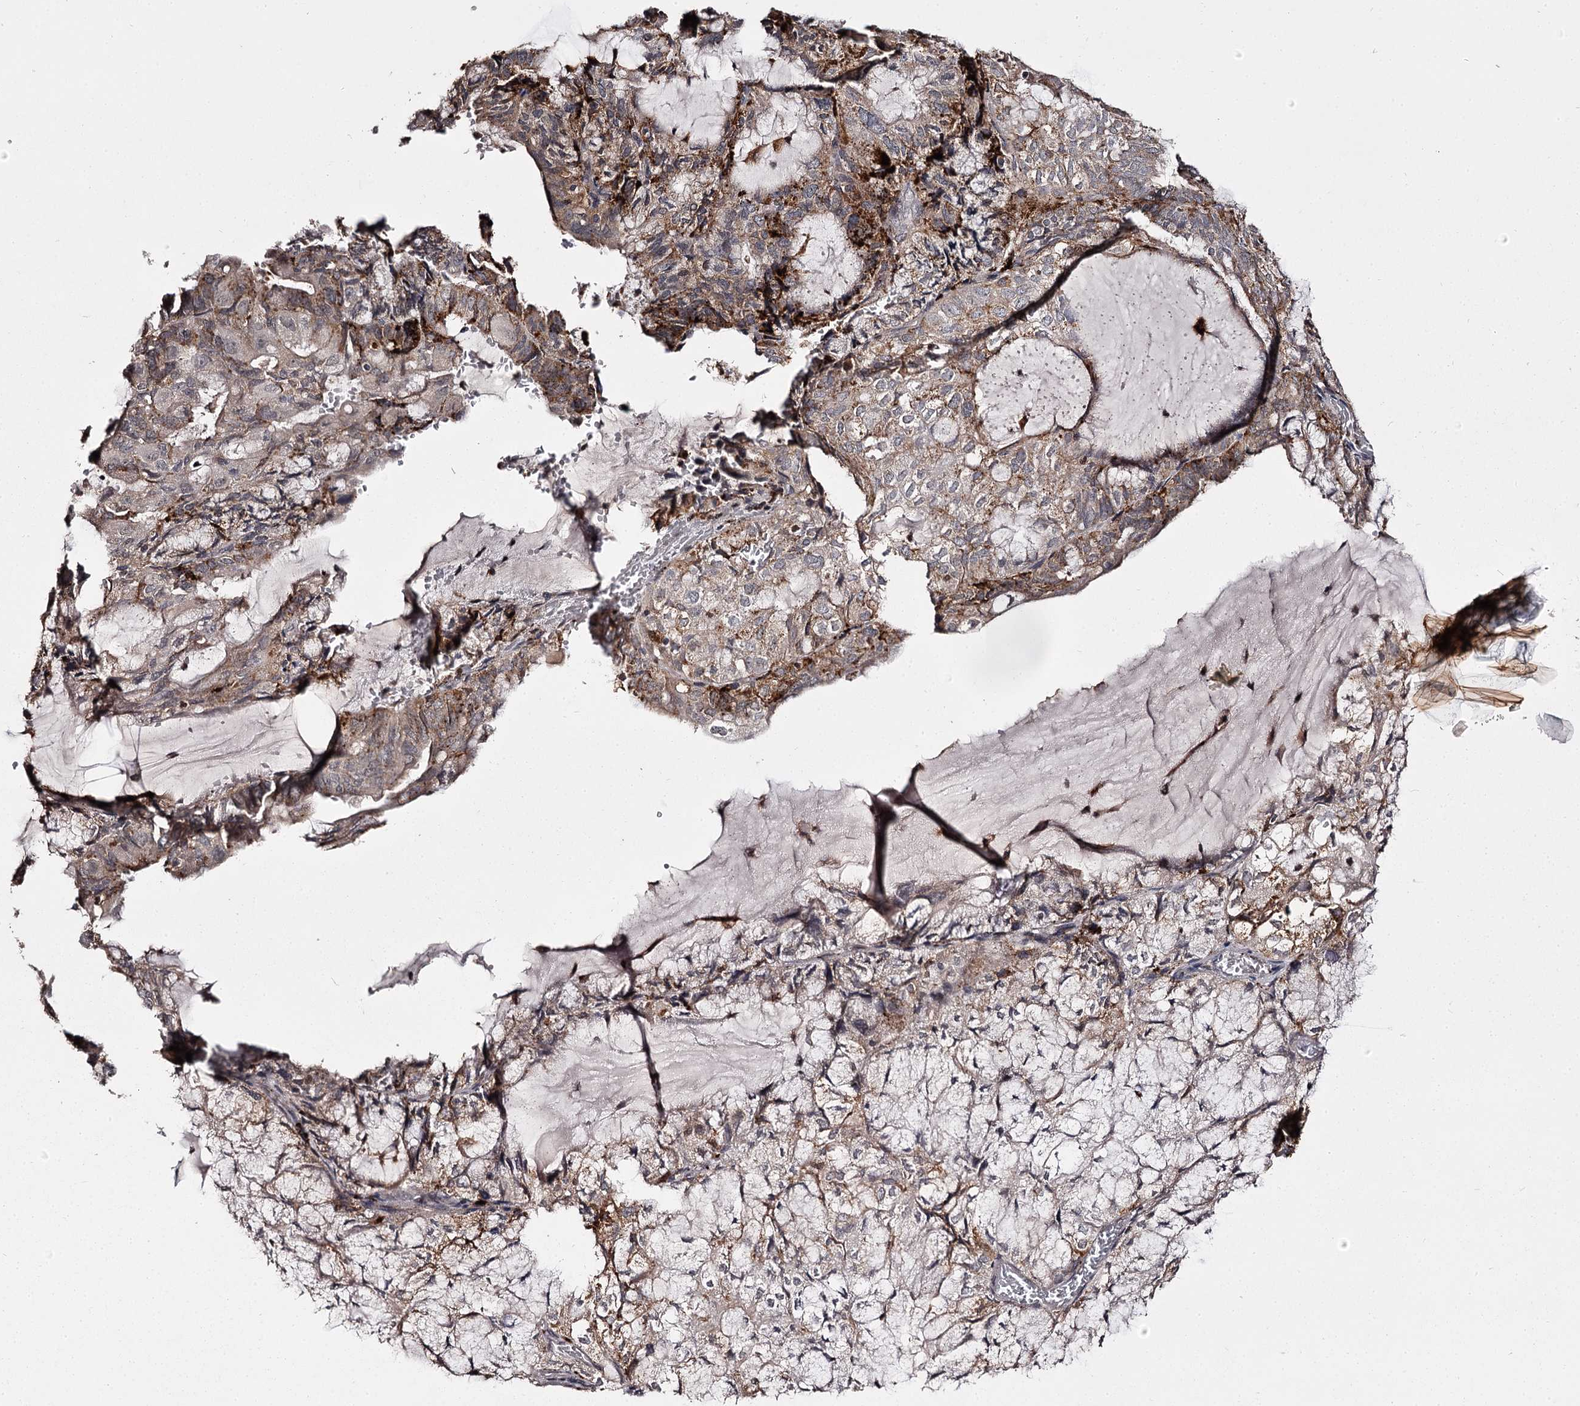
{"staining": {"intensity": "moderate", "quantity": "<25%", "location": "cytoplasmic/membranous"}, "tissue": "endometrial cancer", "cell_type": "Tumor cells", "image_type": "cancer", "snomed": [{"axis": "morphology", "description": "Adenocarcinoma, NOS"}, {"axis": "topography", "description": "Endometrium"}], "caption": "Immunohistochemical staining of human endometrial cancer reveals low levels of moderate cytoplasmic/membranous protein positivity in about <25% of tumor cells.", "gene": "SLC32A1", "patient": {"sex": "female", "age": 81}}